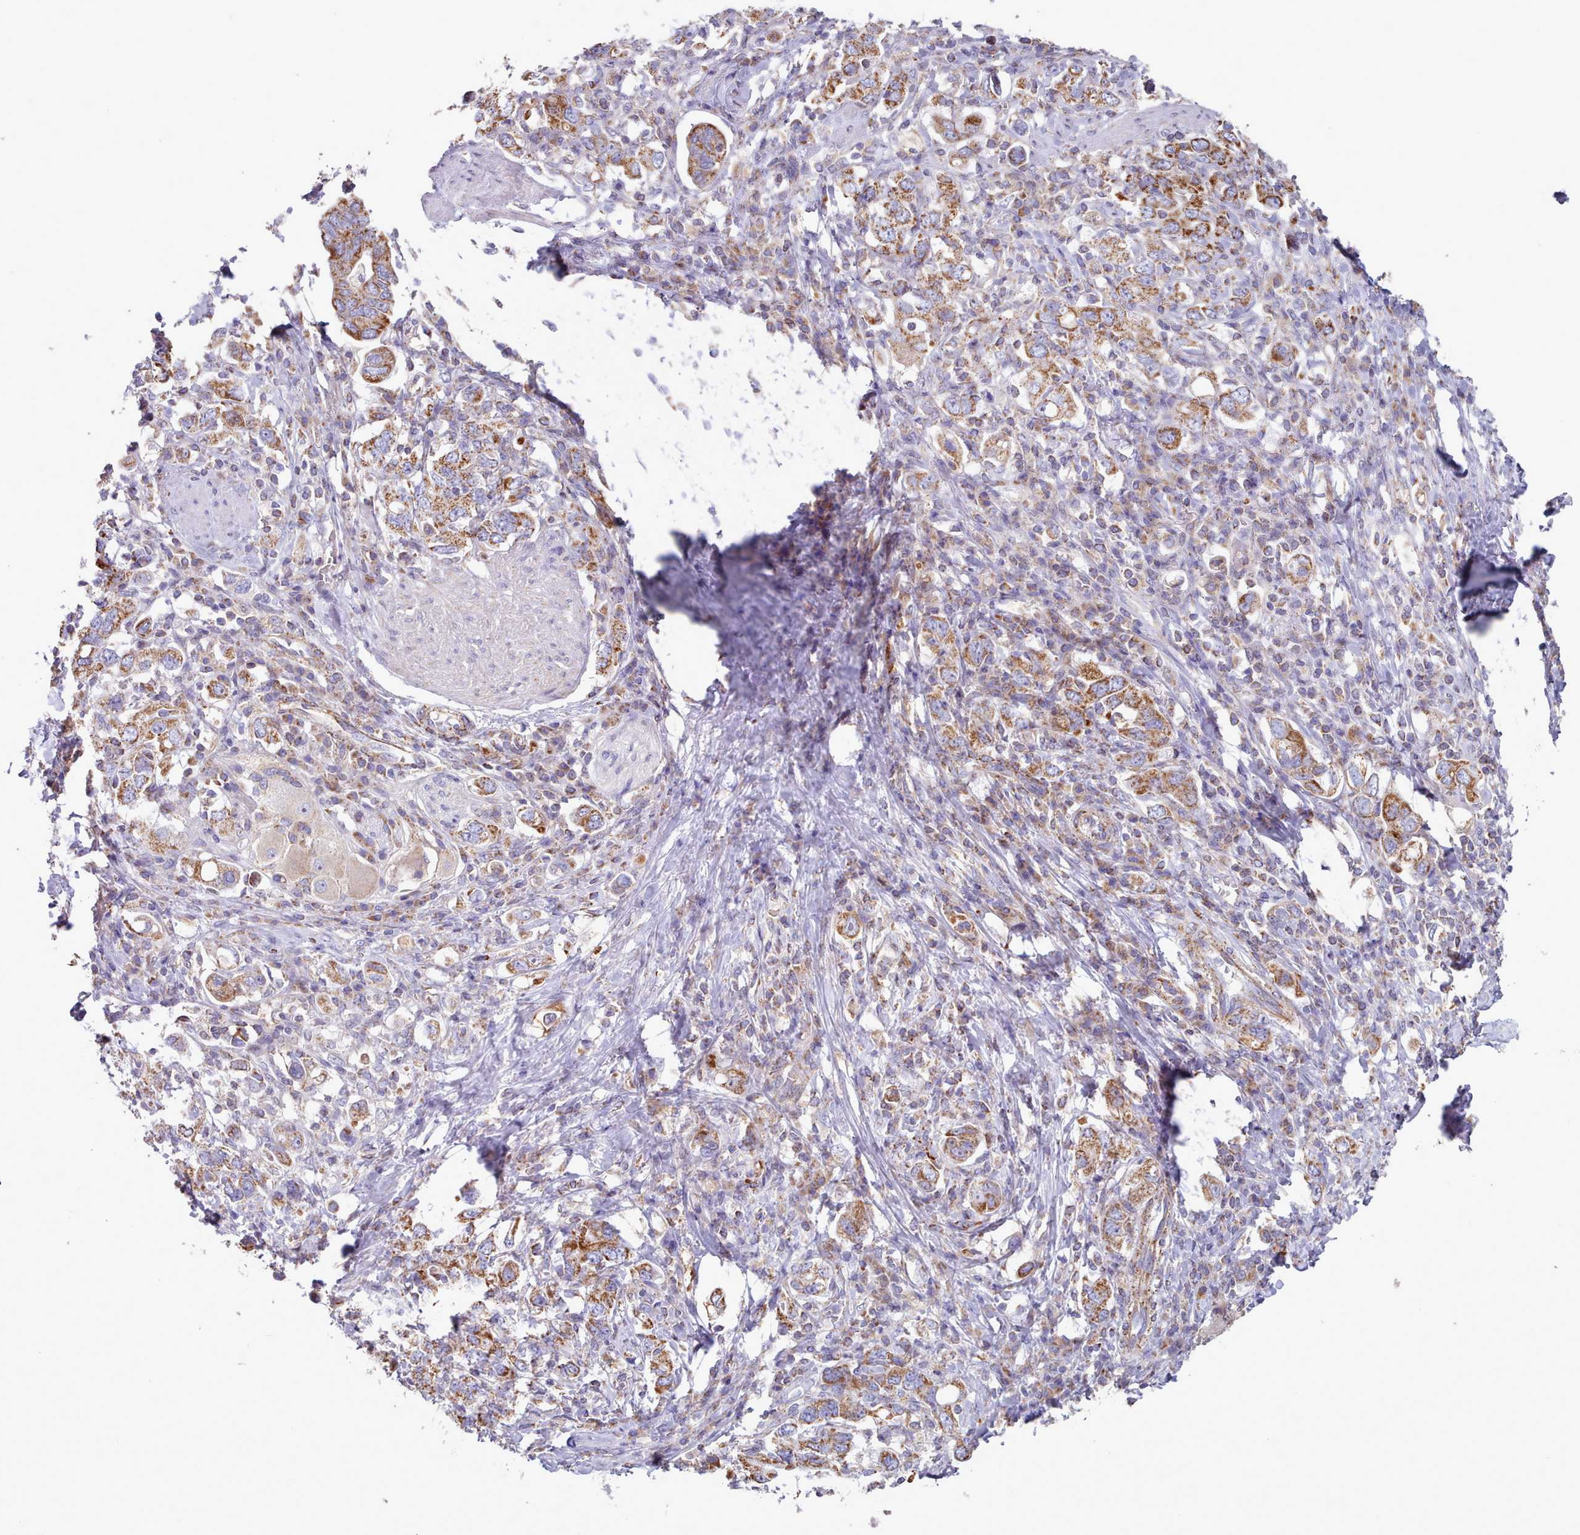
{"staining": {"intensity": "strong", "quantity": ">75%", "location": "cytoplasmic/membranous"}, "tissue": "stomach cancer", "cell_type": "Tumor cells", "image_type": "cancer", "snomed": [{"axis": "morphology", "description": "Adenocarcinoma, NOS"}, {"axis": "topography", "description": "Stomach, upper"}, {"axis": "topography", "description": "Stomach"}], "caption": "IHC (DAB (3,3'-diaminobenzidine)) staining of human stomach cancer reveals strong cytoplasmic/membranous protein staining in about >75% of tumor cells. The staining was performed using DAB, with brown indicating positive protein expression. Nuclei are stained blue with hematoxylin.", "gene": "HSDL2", "patient": {"sex": "male", "age": 62}}